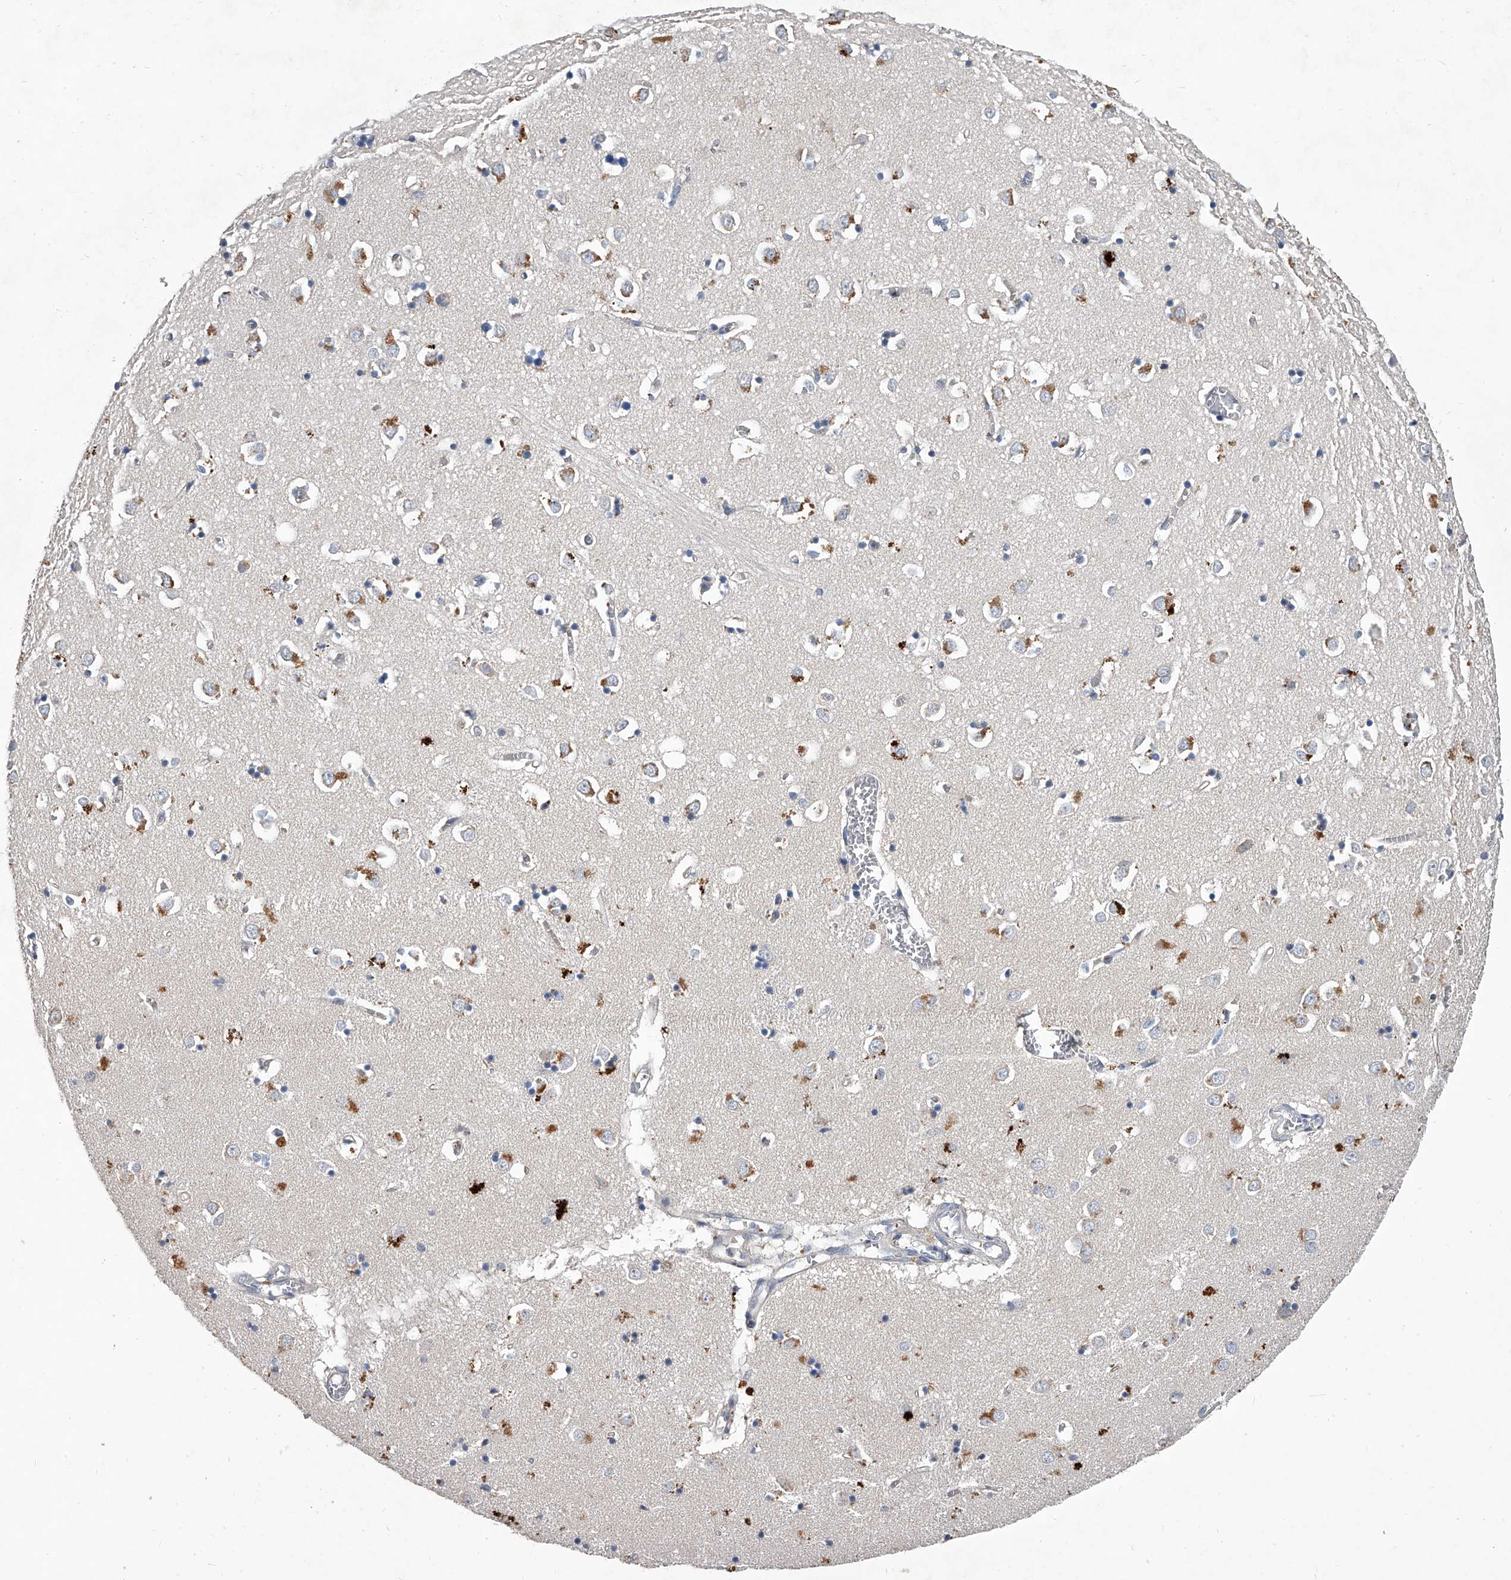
{"staining": {"intensity": "negative", "quantity": "none", "location": "none"}, "tissue": "caudate", "cell_type": "Glial cells", "image_type": "normal", "snomed": [{"axis": "morphology", "description": "Normal tissue, NOS"}, {"axis": "topography", "description": "Lateral ventricle wall"}], "caption": "IHC histopathology image of normal human caudate stained for a protein (brown), which reveals no staining in glial cells. (Stains: DAB (3,3'-diaminobenzidine) IHC with hematoxylin counter stain, Microscopy: brightfield microscopy at high magnification).", "gene": "C5", "patient": {"sex": "male", "age": 70}}